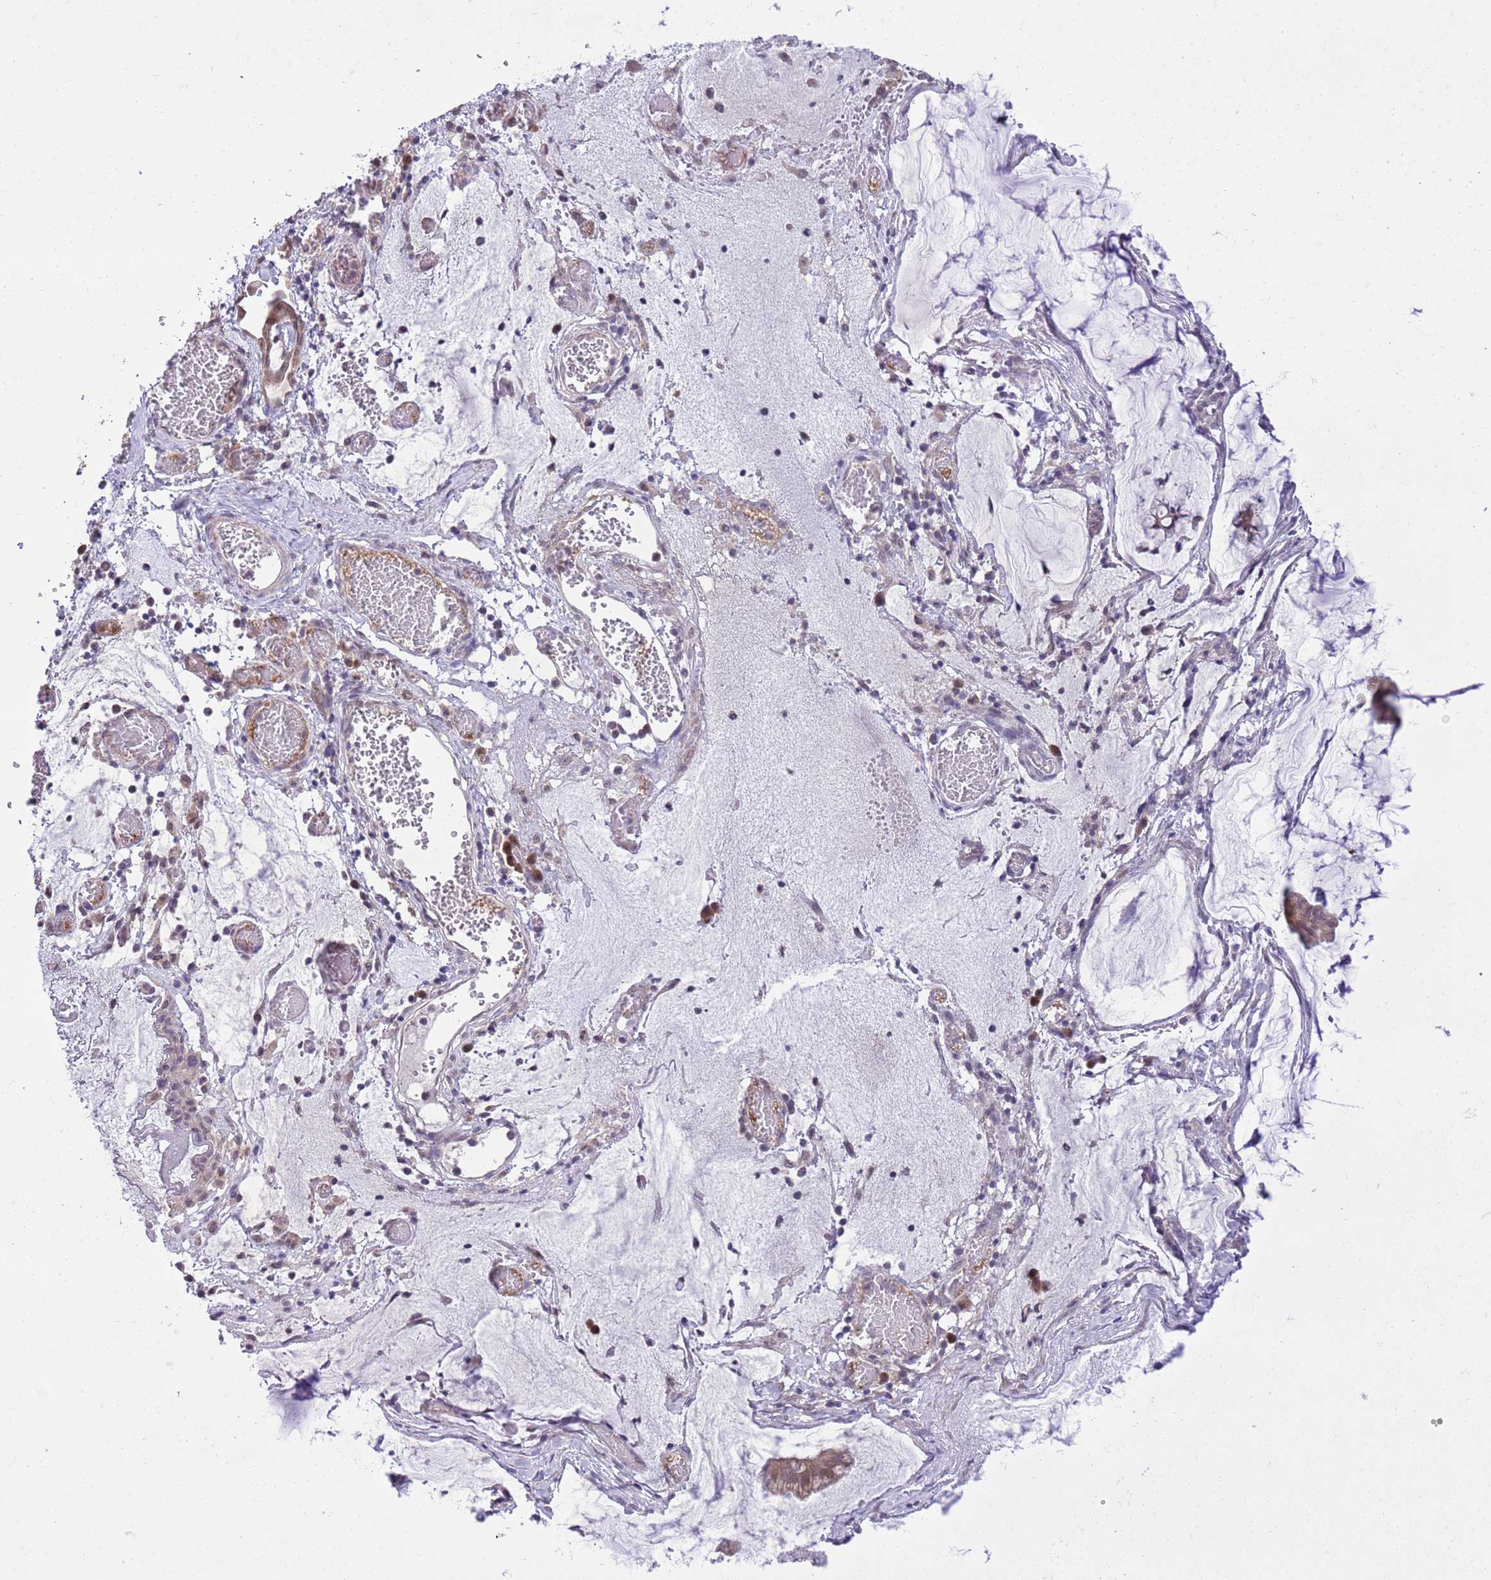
{"staining": {"intensity": "negative", "quantity": "none", "location": "none"}, "tissue": "ovarian cancer", "cell_type": "Tumor cells", "image_type": "cancer", "snomed": [{"axis": "morphology", "description": "Cystadenocarcinoma, mucinous, NOS"}, {"axis": "topography", "description": "Ovary"}], "caption": "An immunohistochemistry (IHC) histopathology image of ovarian cancer is shown. There is no staining in tumor cells of ovarian cancer.", "gene": "GALK2", "patient": {"sex": "female", "age": 73}}